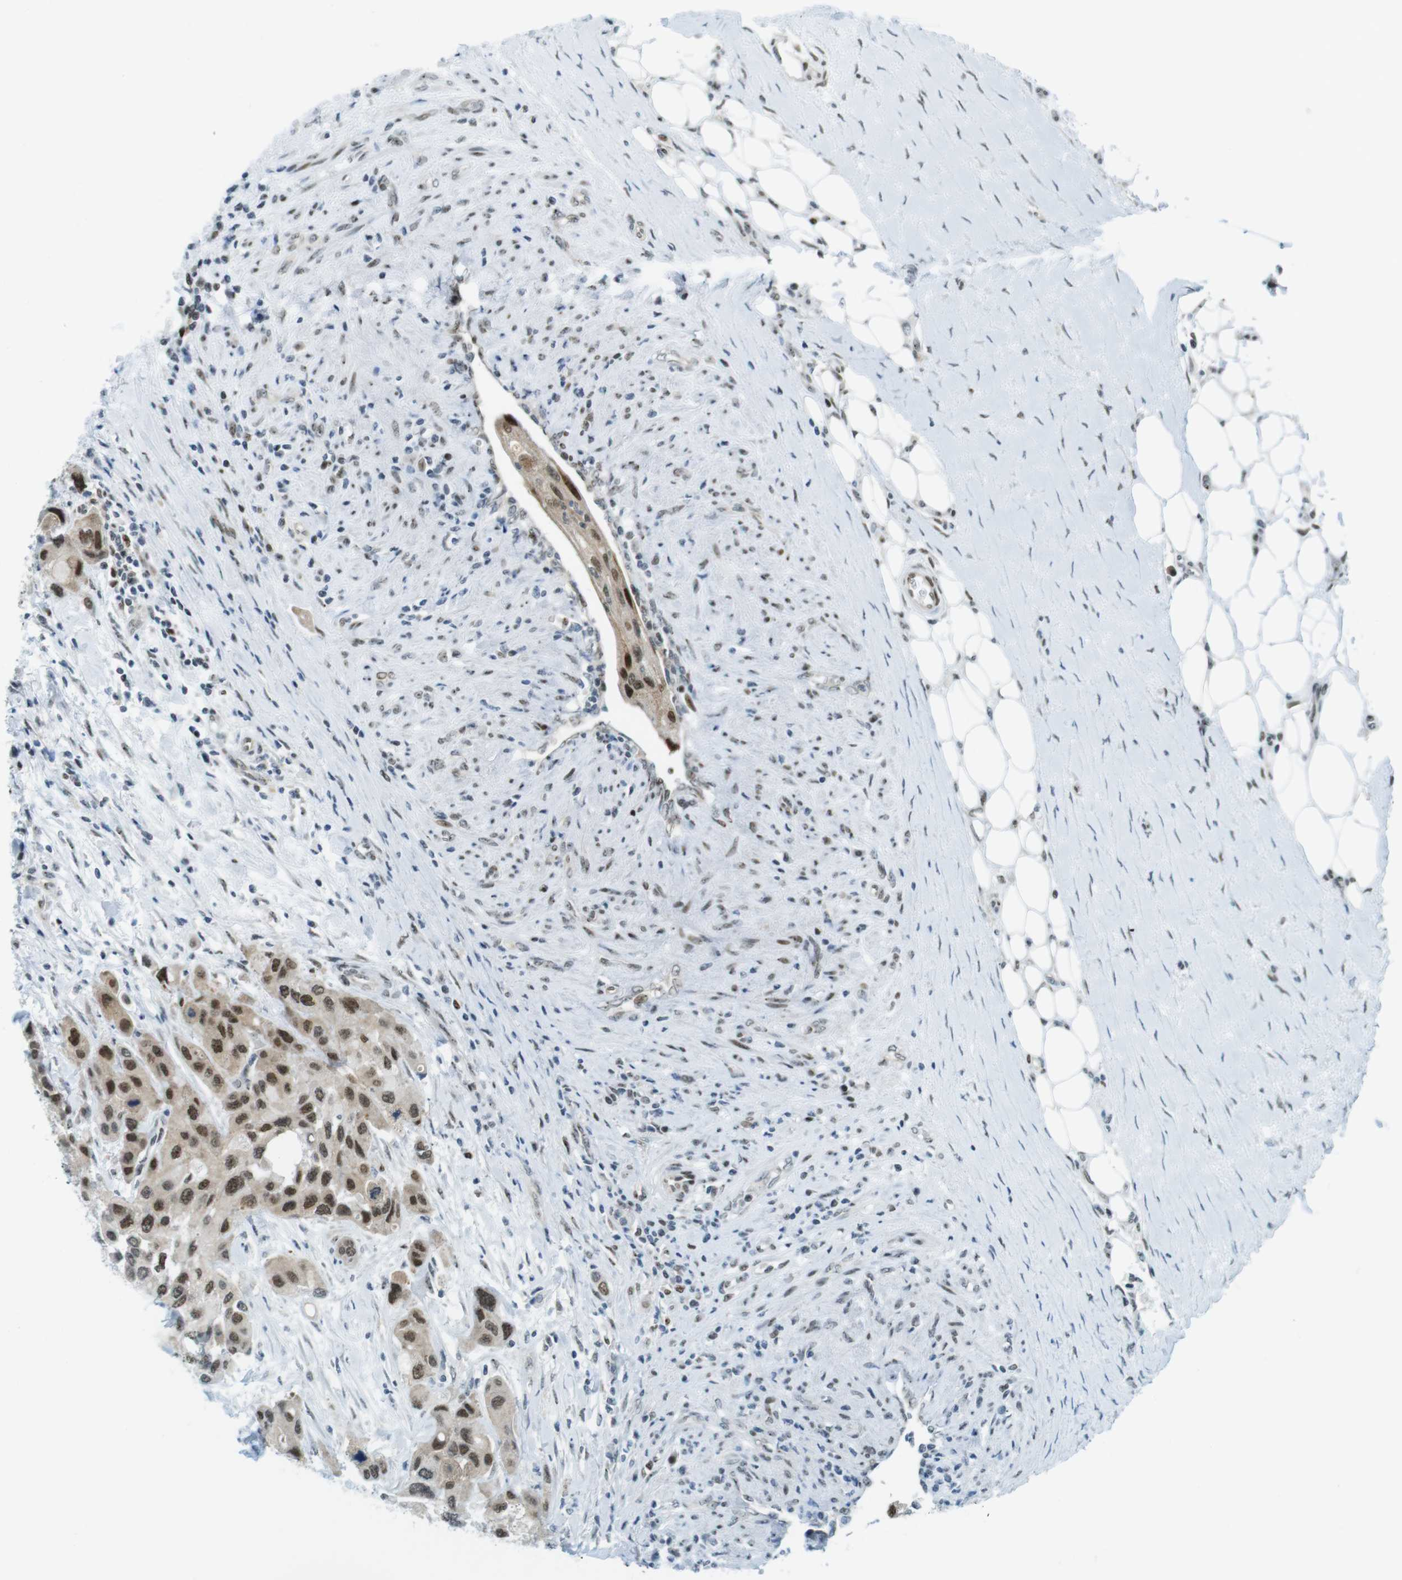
{"staining": {"intensity": "strong", "quantity": ">75%", "location": "nuclear"}, "tissue": "urothelial cancer", "cell_type": "Tumor cells", "image_type": "cancer", "snomed": [{"axis": "morphology", "description": "Urothelial carcinoma, High grade"}, {"axis": "topography", "description": "Urinary bladder"}], "caption": "Protein staining of urothelial carcinoma (high-grade) tissue displays strong nuclear expression in about >75% of tumor cells.", "gene": "UBB", "patient": {"sex": "female", "age": 56}}